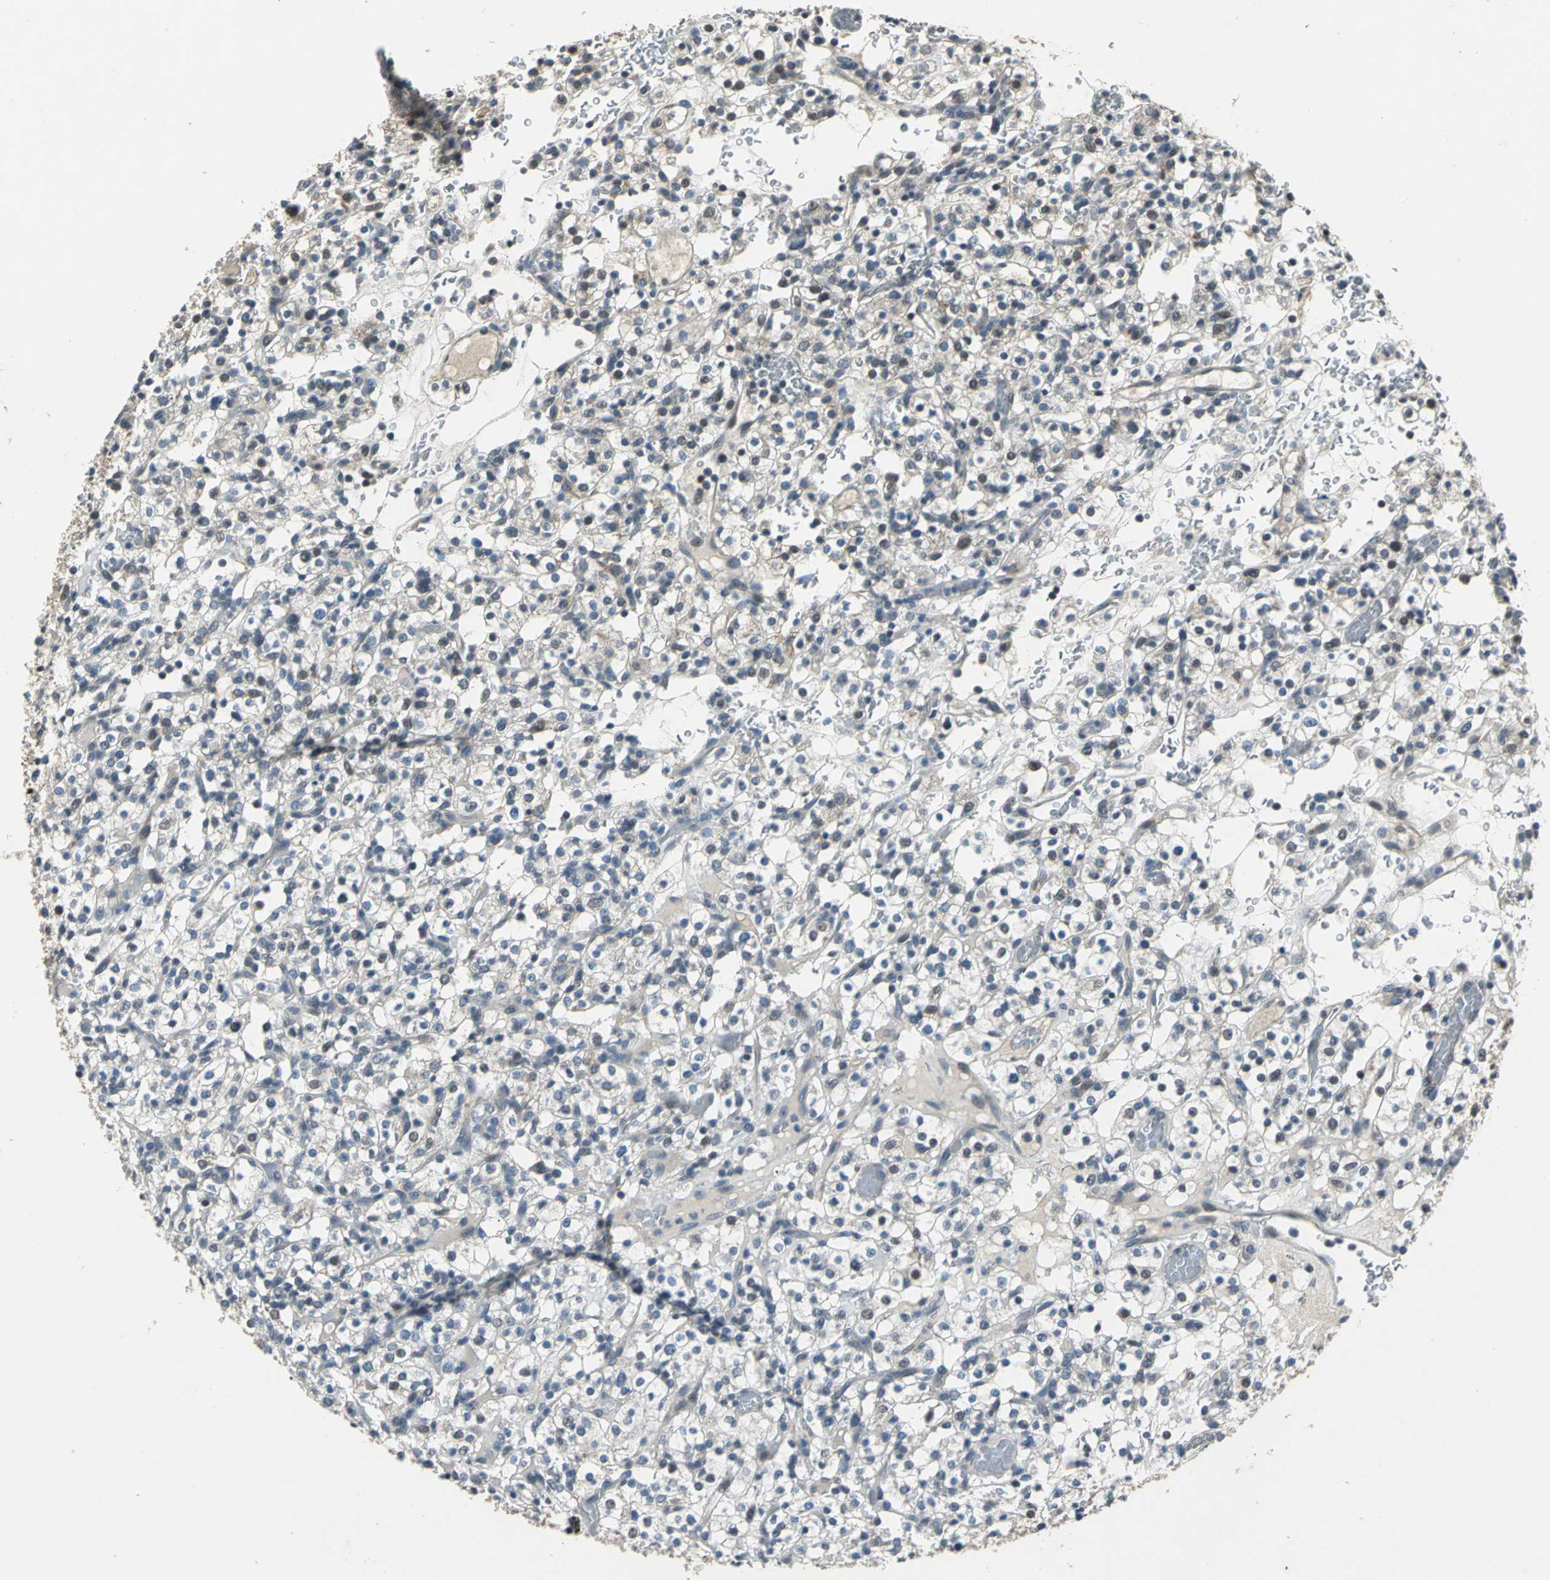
{"staining": {"intensity": "weak", "quantity": "<25%", "location": "cytoplasmic/membranous"}, "tissue": "renal cancer", "cell_type": "Tumor cells", "image_type": "cancer", "snomed": [{"axis": "morphology", "description": "Normal tissue, NOS"}, {"axis": "morphology", "description": "Adenocarcinoma, NOS"}, {"axis": "topography", "description": "Kidney"}], "caption": "Protein analysis of renal adenocarcinoma shows no significant staining in tumor cells.", "gene": "JADE3", "patient": {"sex": "female", "age": 72}}